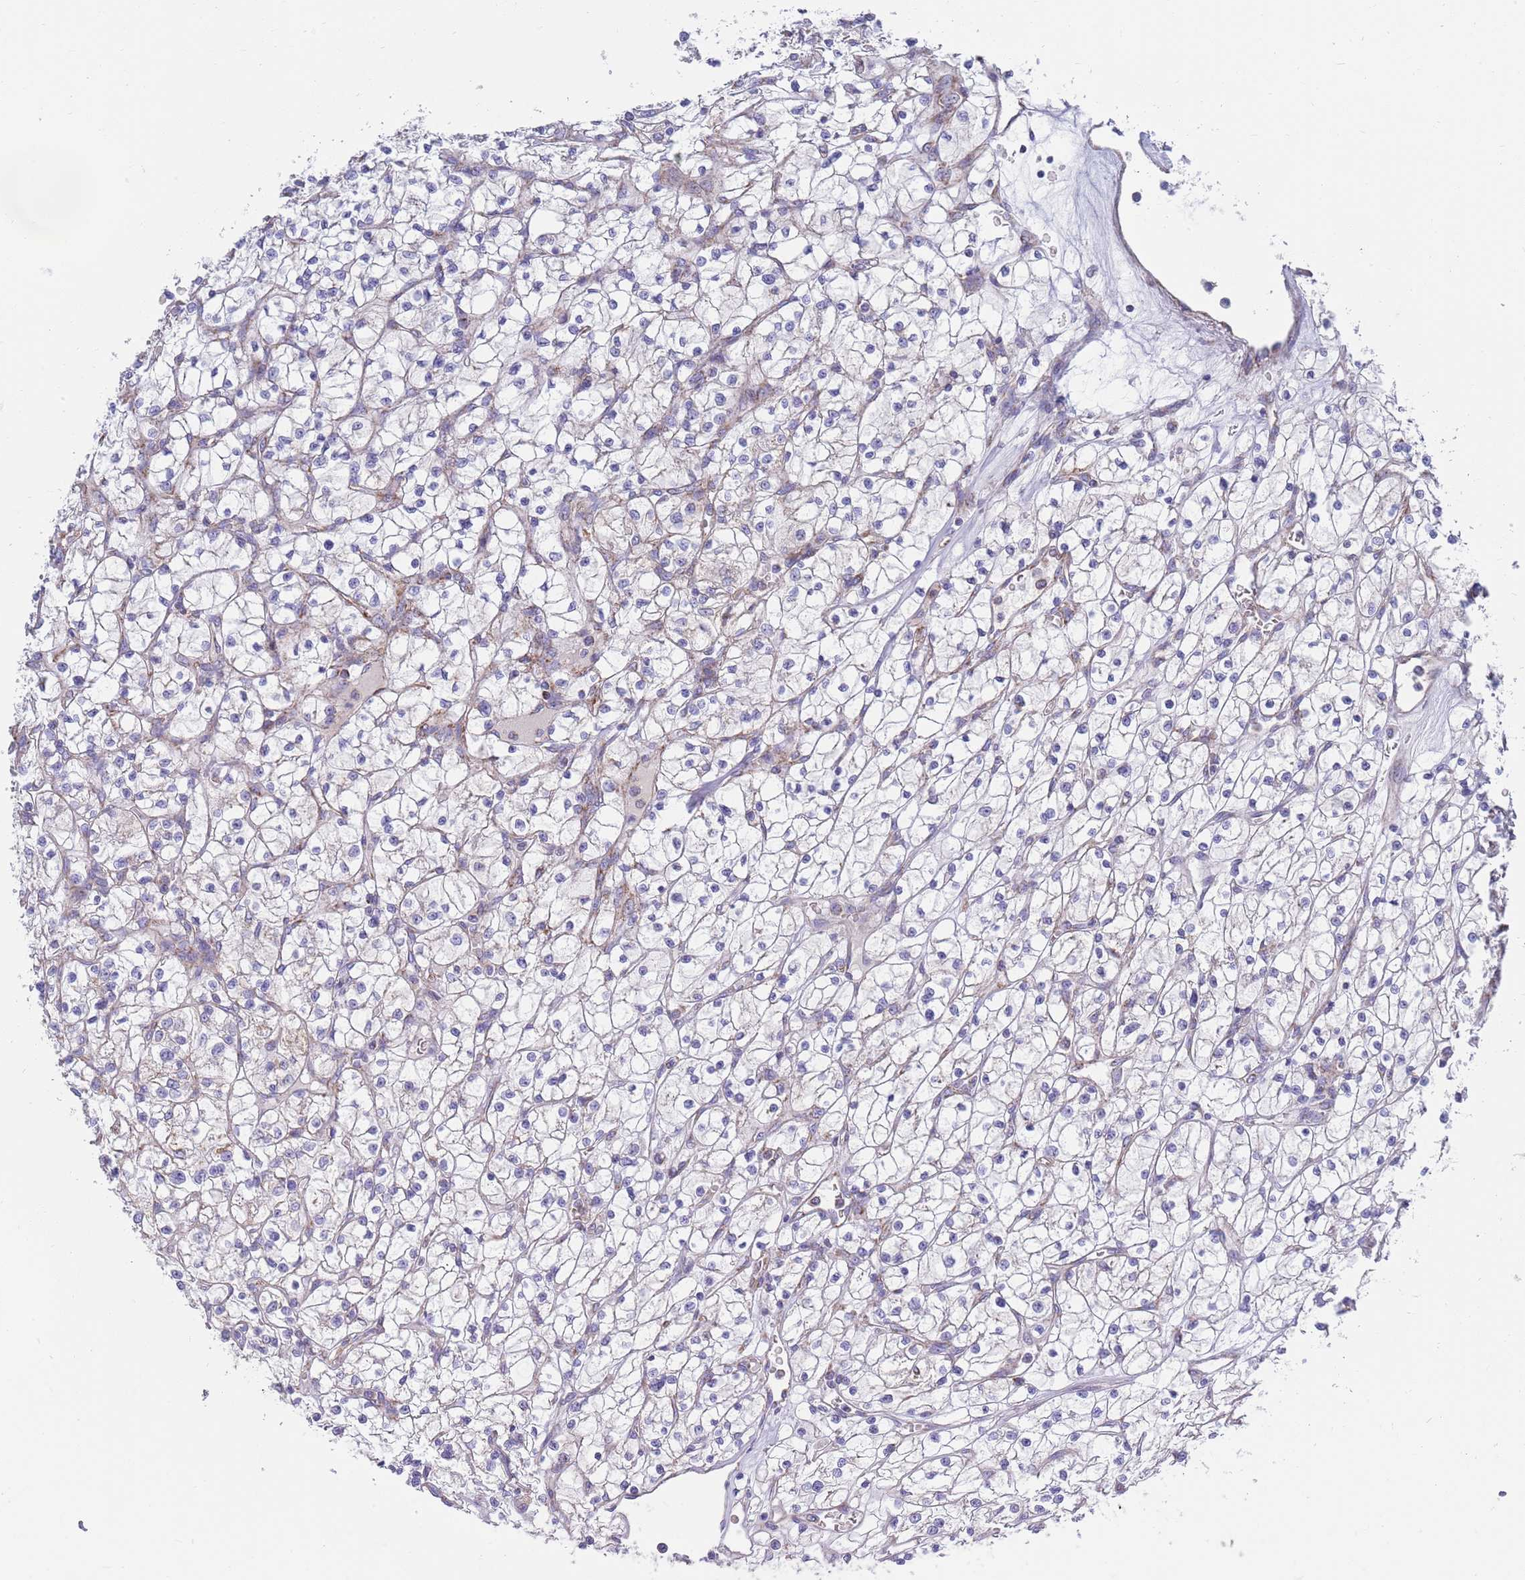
{"staining": {"intensity": "weak", "quantity": "<25%", "location": "cytoplasmic/membranous"}, "tissue": "renal cancer", "cell_type": "Tumor cells", "image_type": "cancer", "snomed": [{"axis": "morphology", "description": "Adenocarcinoma, NOS"}, {"axis": "topography", "description": "Kidney"}], "caption": "There is no significant staining in tumor cells of renal cancer.", "gene": "EMC8", "patient": {"sex": "female", "age": 64}}